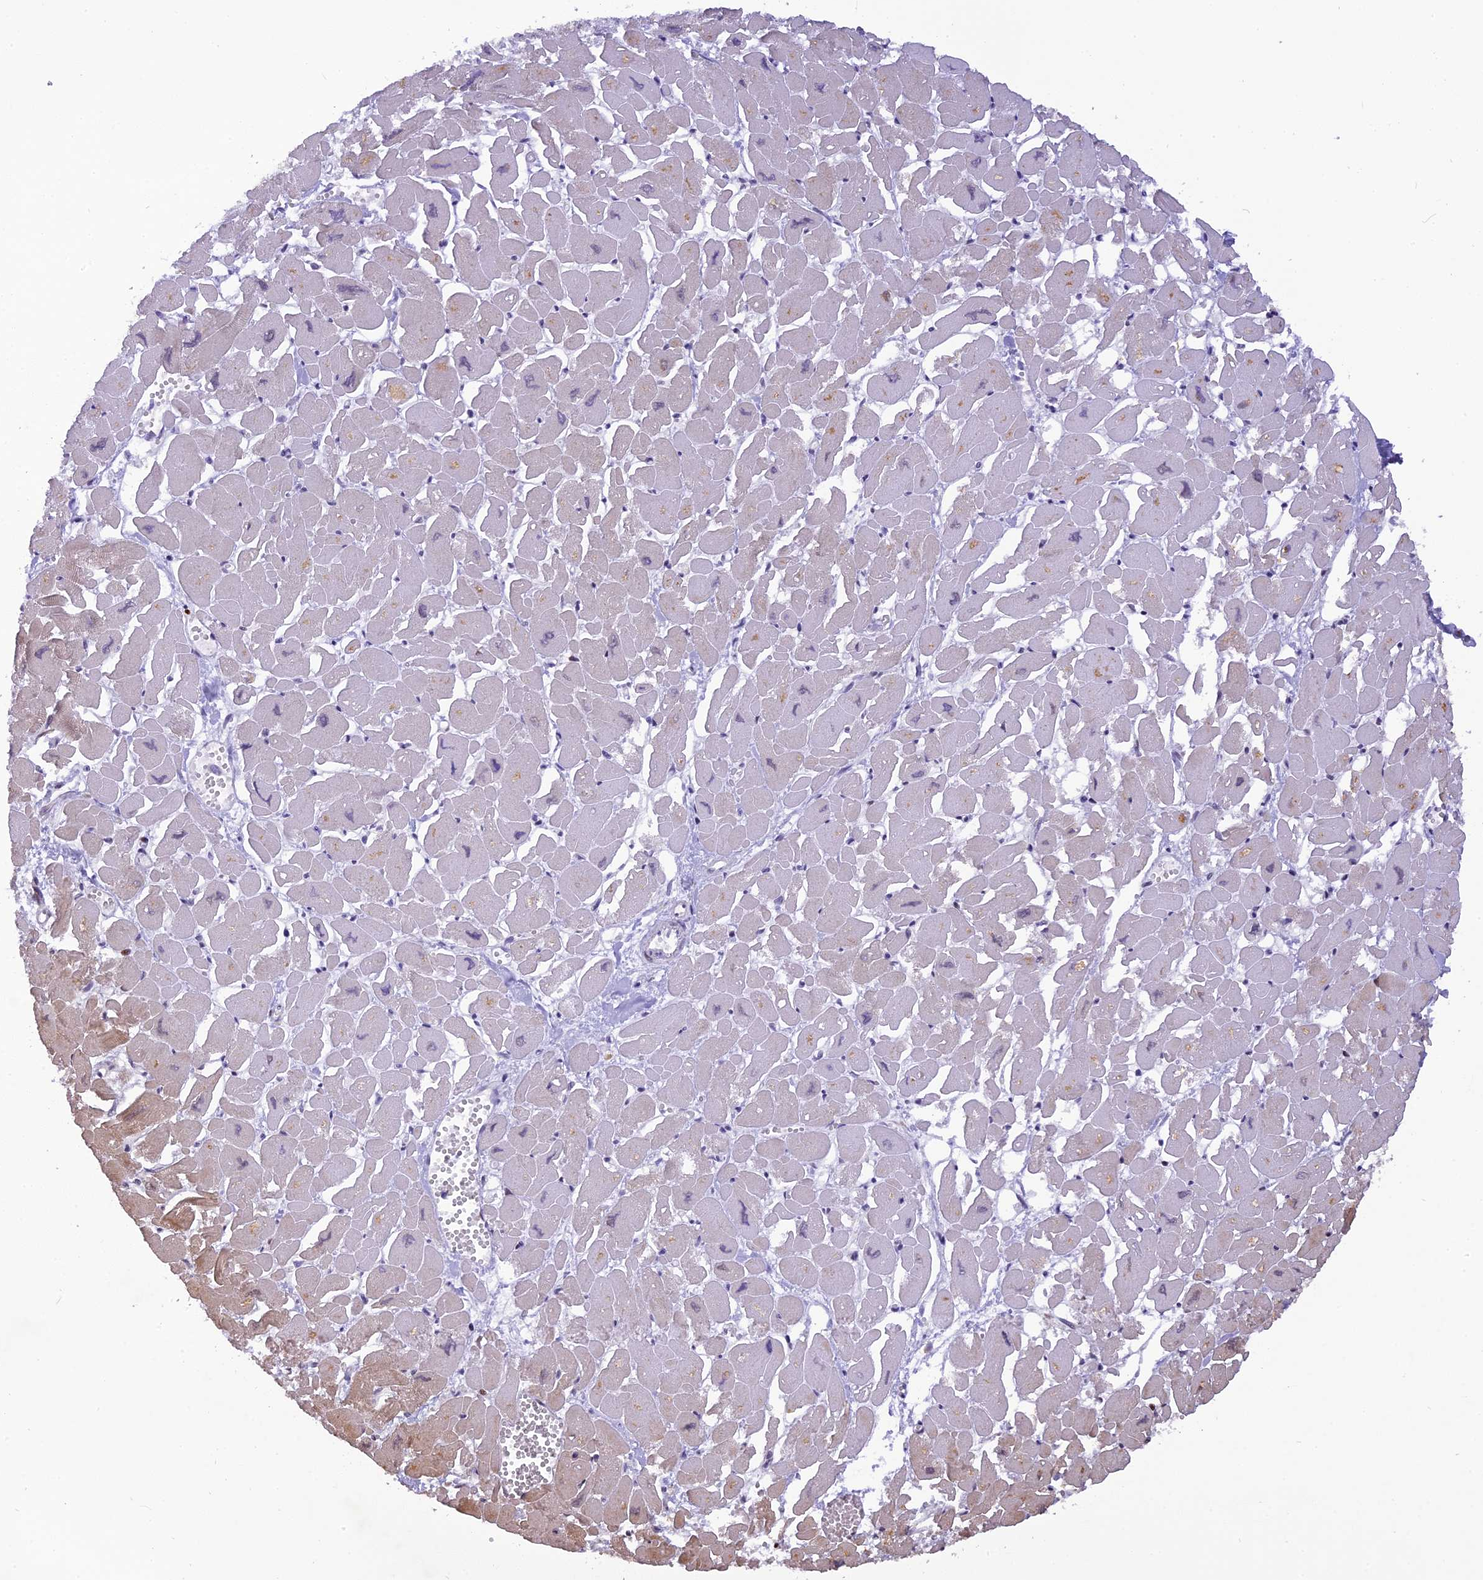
{"staining": {"intensity": "negative", "quantity": "none", "location": "none"}, "tissue": "heart muscle", "cell_type": "Cardiomyocytes", "image_type": "normal", "snomed": [{"axis": "morphology", "description": "Normal tissue, NOS"}, {"axis": "topography", "description": "Heart"}], "caption": "Unremarkable heart muscle was stained to show a protein in brown. There is no significant positivity in cardiomyocytes.", "gene": "RABGGTA", "patient": {"sex": "male", "age": 54}}